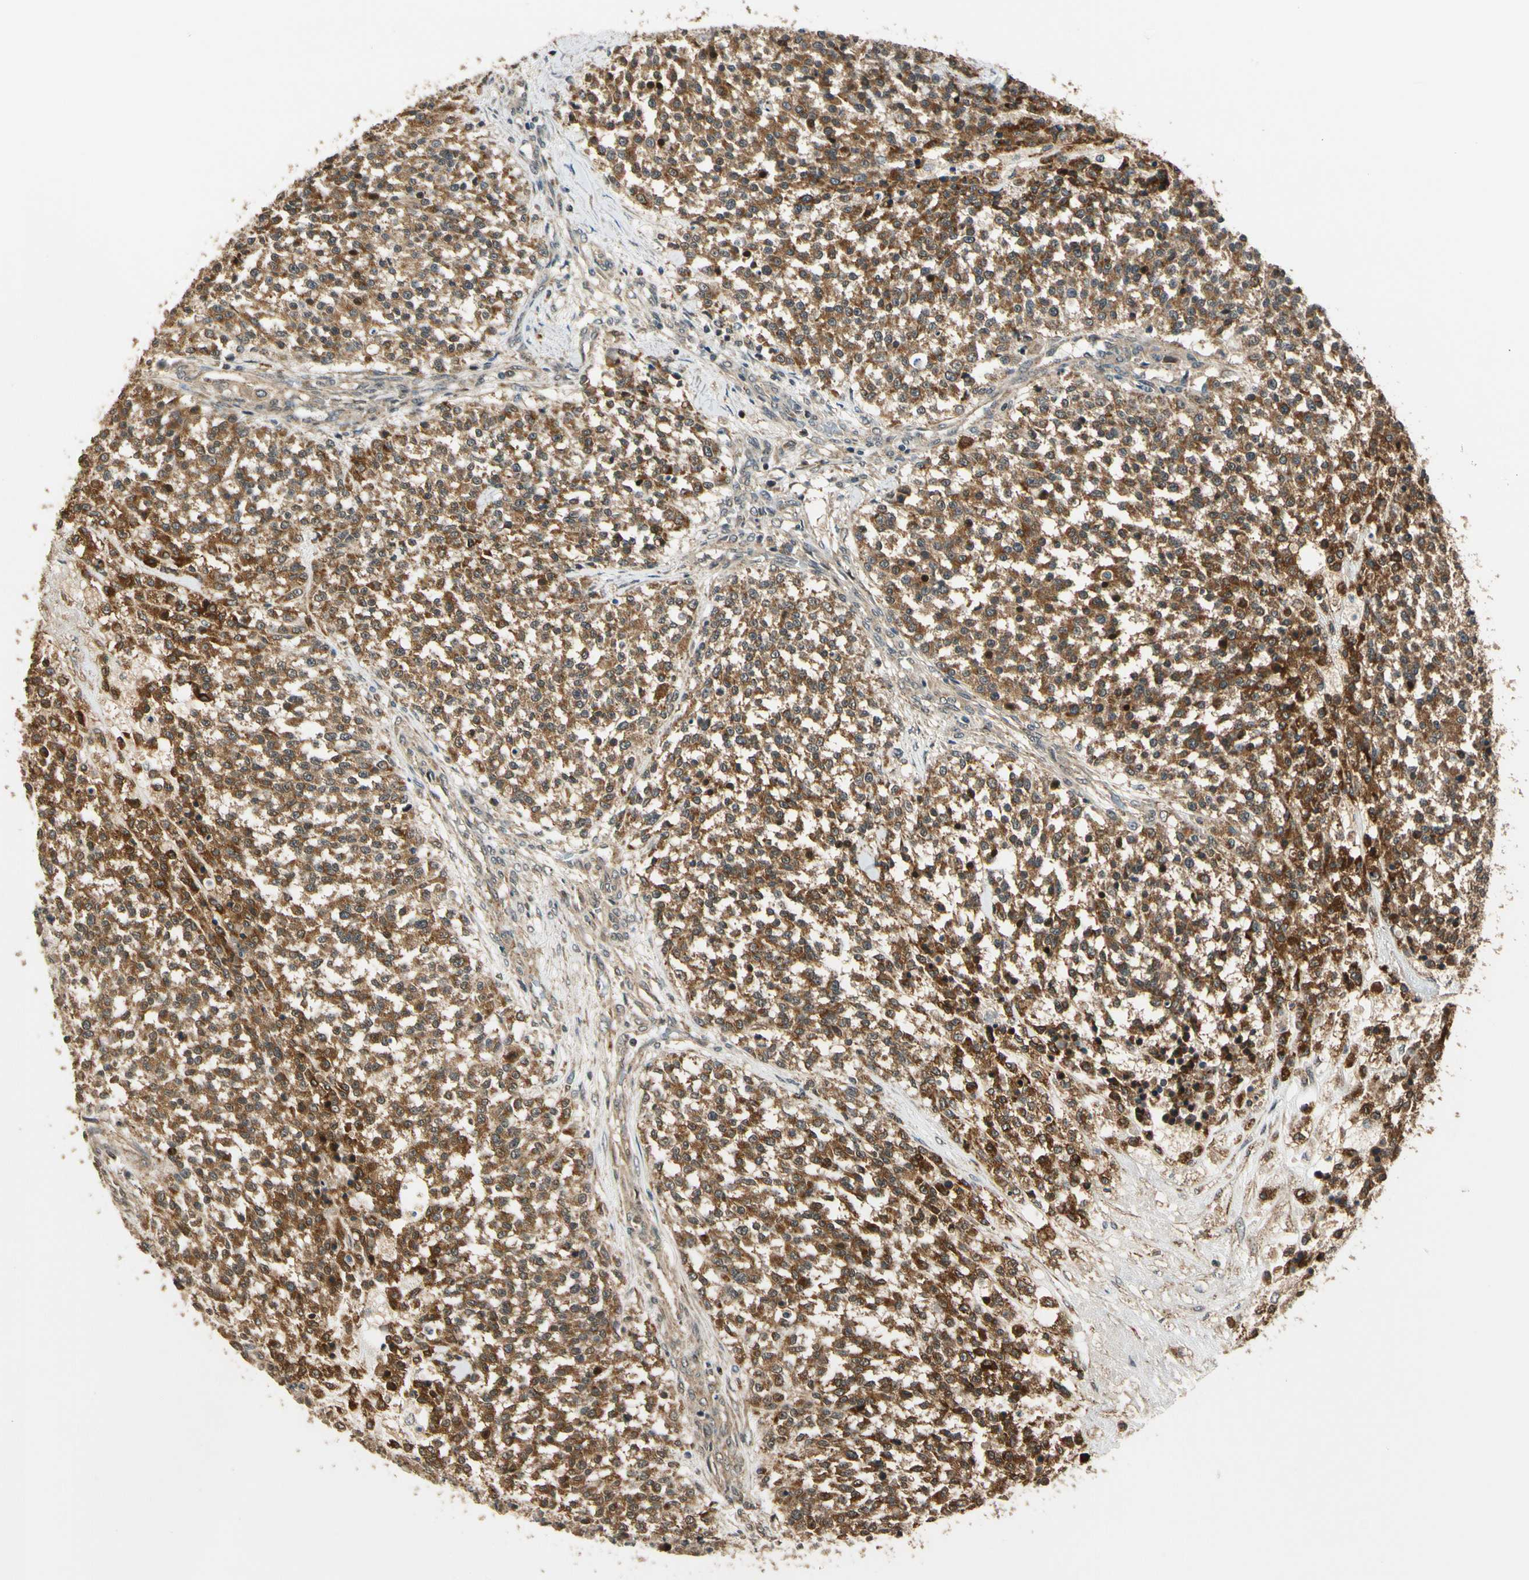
{"staining": {"intensity": "moderate", "quantity": ">75%", "location": "cytoplasmic/membranous"}, "tissue": "testis cancer", "cell_type": "Tumor cells", "image_type": "cancer", "snomed": [{"axis": "morphology", "description": "Seminoma, NOS"}, {"axis": "topography", "description": "Testis"}], "caption": "Immunohistochemistry micrograph of seminoma (testis) stained for a protein (brown), which shows medium levels of moderate cytoplasmic/membranous positivity in about >75% of tumor cells.", "gene": "LAMTOR1", "patient": {"sex": "male", "age": 59}}